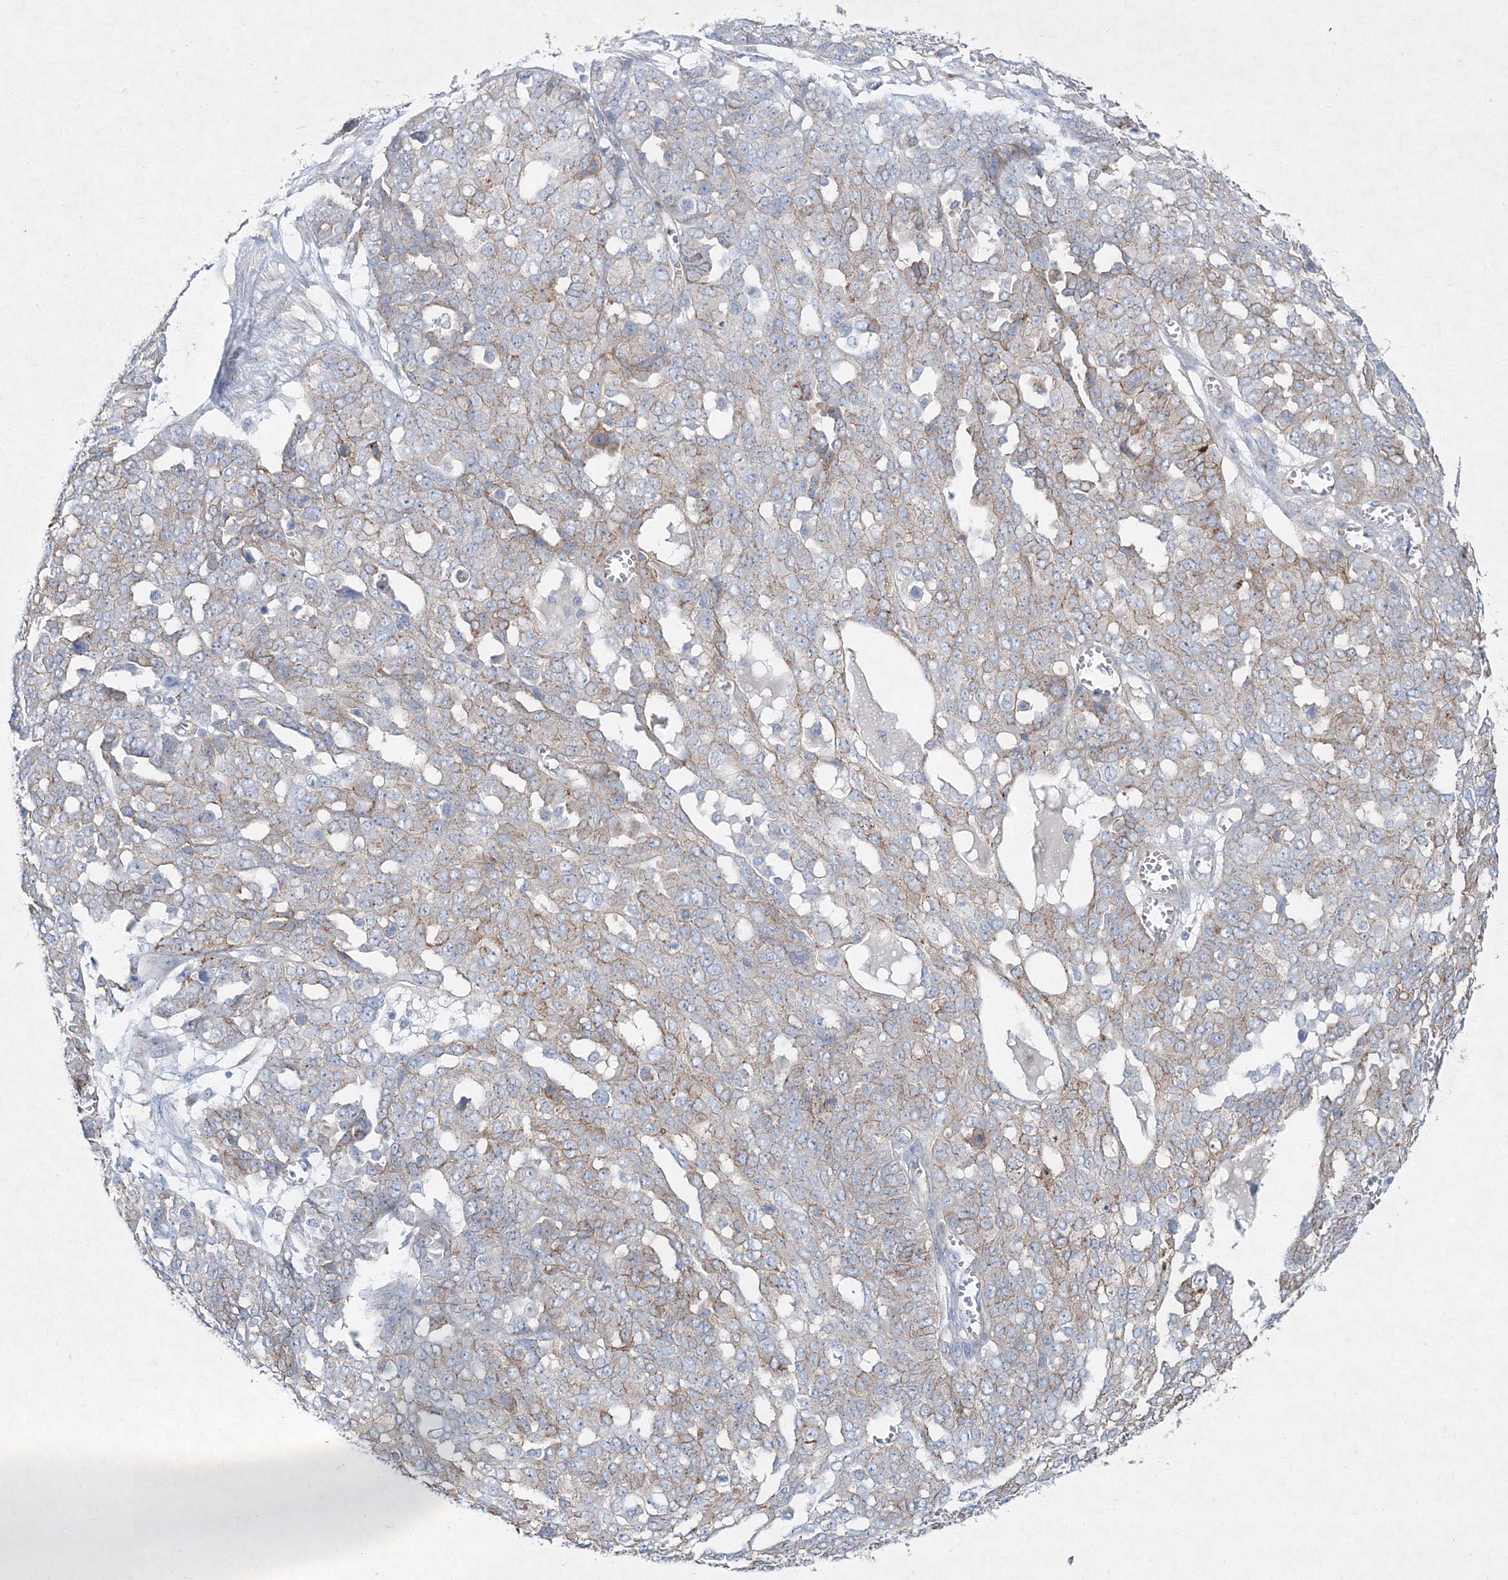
{"staining": {"intensity": "moderate", "quantity": "25%-75%", "location": "cytoplasmic/membranous"}, "tissue": "ovarian cancer", "cell_type": "Tumor cells", "image_type": "cancer", "snomed": [{"axis": "morphology", "description": "Cystadenocarcinoma, serous, NOS"}, {"axis": "topography", "description": "Soft tissue"}, {"axis": "topography", "description": "Ovary"}], "caption": "Immunohistochemical staining of human serous cystadenocarcinoma (ovarian) exhibits medium levels of moderate cytoplasmic/membranous positivity in about 25%-75% of tumor cells.", "gene": "NAA40", "patient": {"sex": "female", "age": 57}}